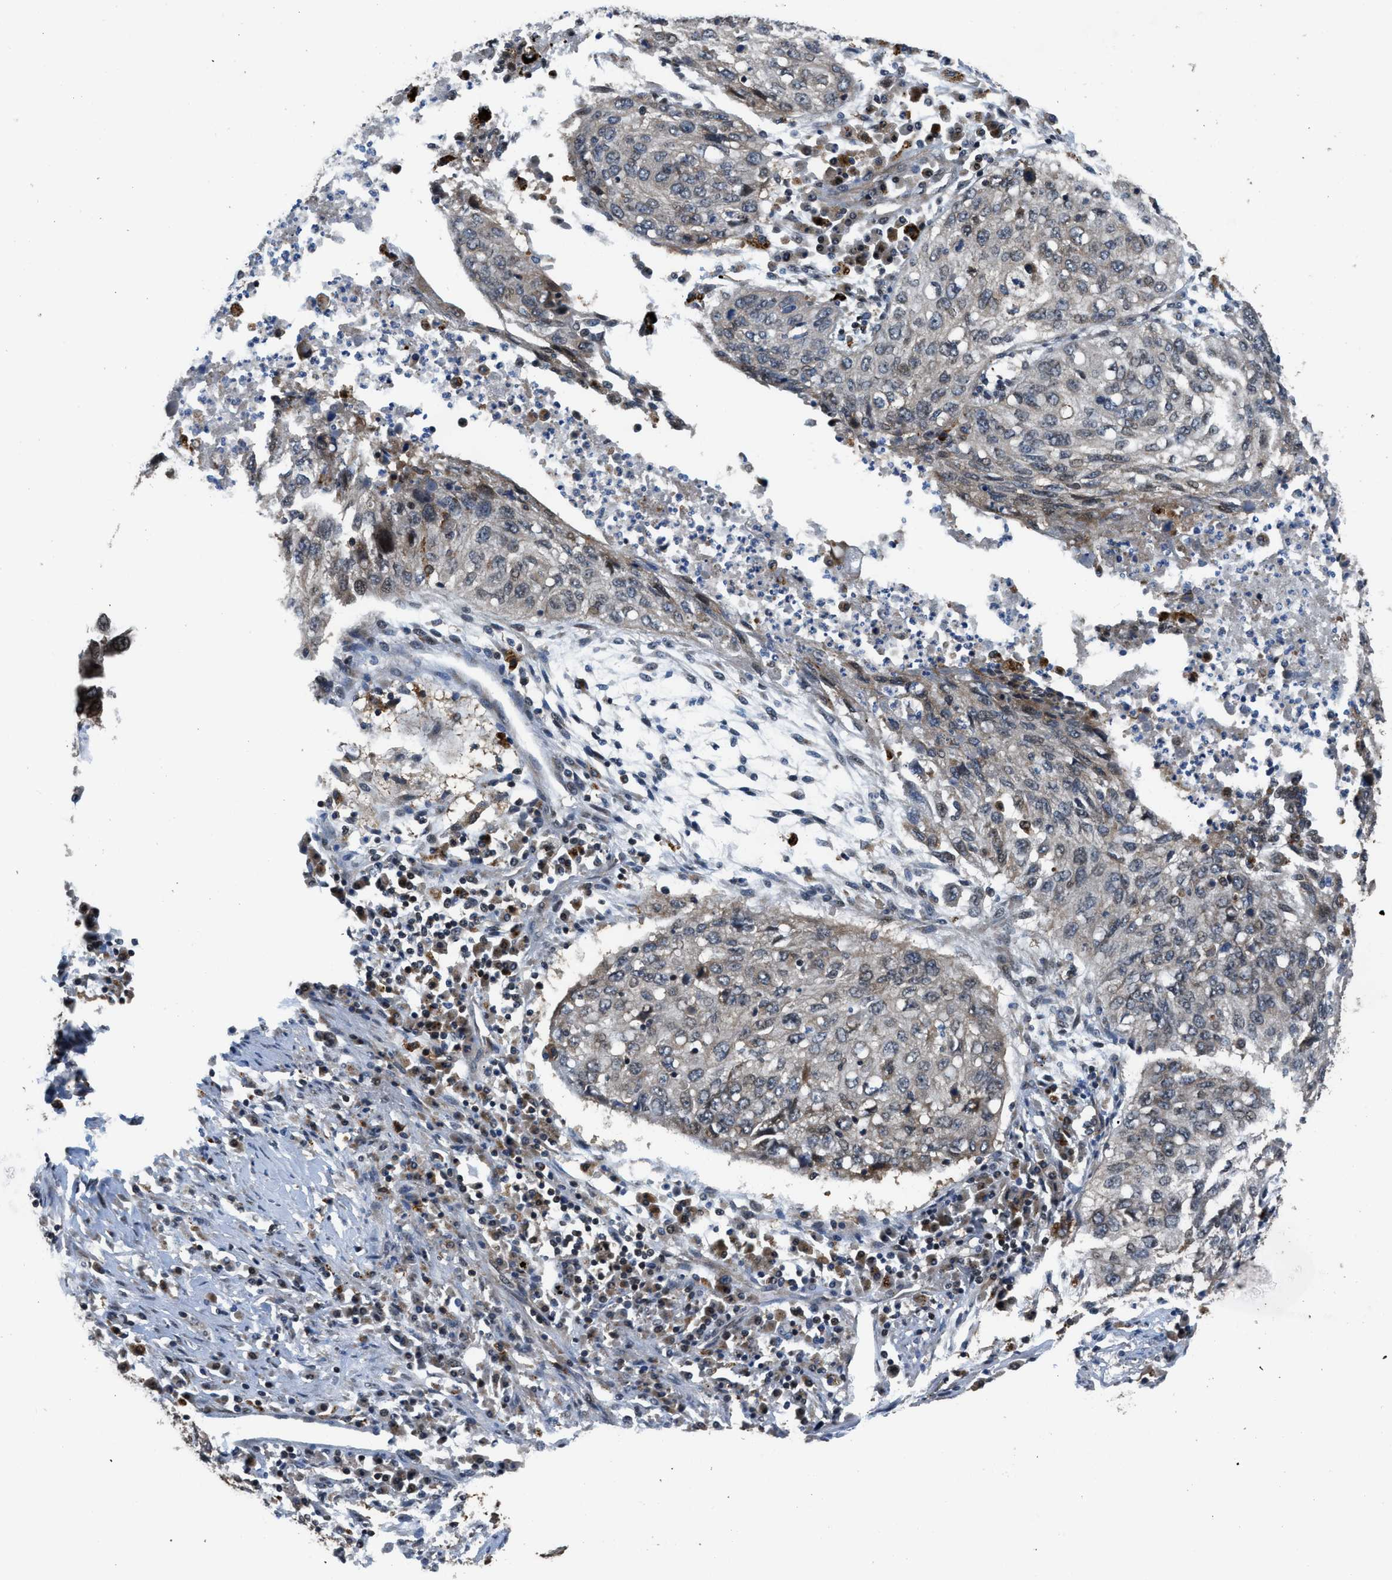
{"staining": {"intensity": "weak", "quantity": "<25%", "location": "cytoplasmic/membranous"}, "tissue": "lung cancer", "cell_type": "Tumor cells", "image_type": "cancer", "snomed": [{"axis": "morphology", "description": "Squamous cell carcinoma, NOS"}, {"axis": "topography", "description": "Lung"}], "caption": "Immunohistochemistry (IHC) image of neoplastic tissue: squamous cell carcinoma (lung) stained with DAB demonstrates no significant protein expression in tumor cells.", "gene": "CTBS", "patient": {"sex": "female", "age": 63}}